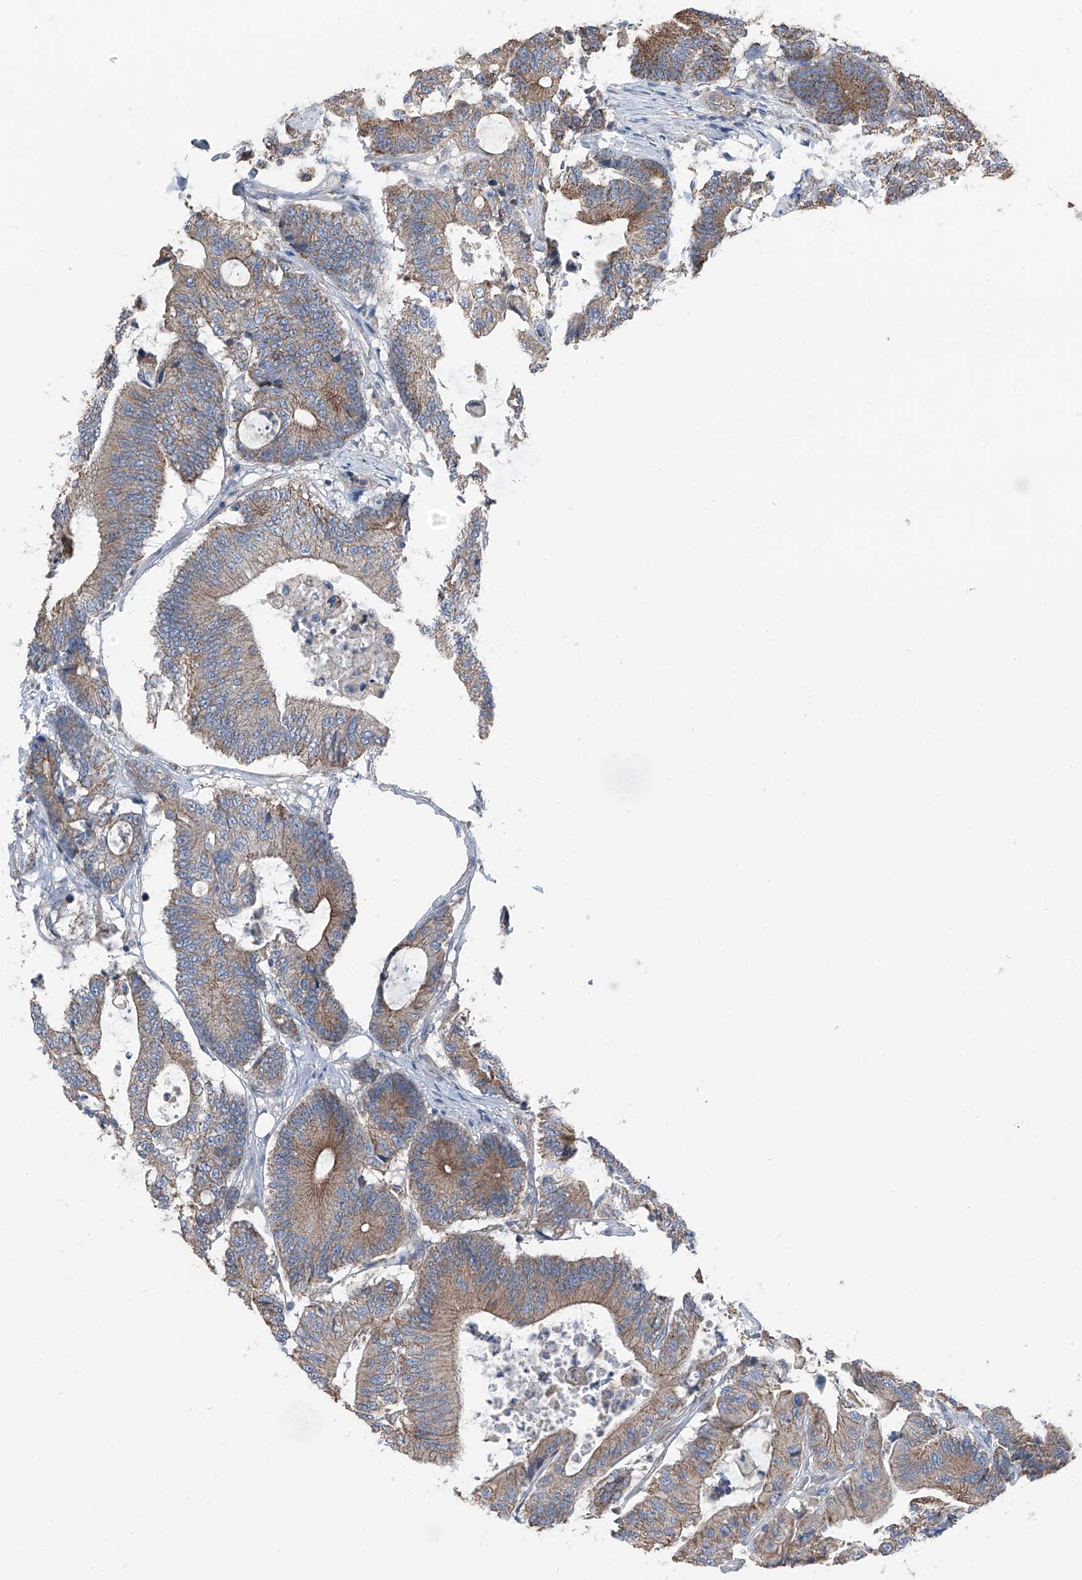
{"staining": {"intensity": "moderate", "quantity": ">75%", "location": "cytoplasmic/membranous"}, "tissue": "colorectal cancer", "cell_type": "Tumor cells", "image_type": "cancer", "snomed": [{"axis": "morphology", "description": "Adenocarcinoma, NOS"}, {"axis": "topography", "description": "Colon"}], "caption": "Immunohistochemical staining of human colorectal cancer (adenocarcinoma) displays medium levels of moderate cytoplasmic/membranous staining in about >75% of tumor cells.", "gene": "GPR142", "patient": {"sex": "female", "age": 84}}